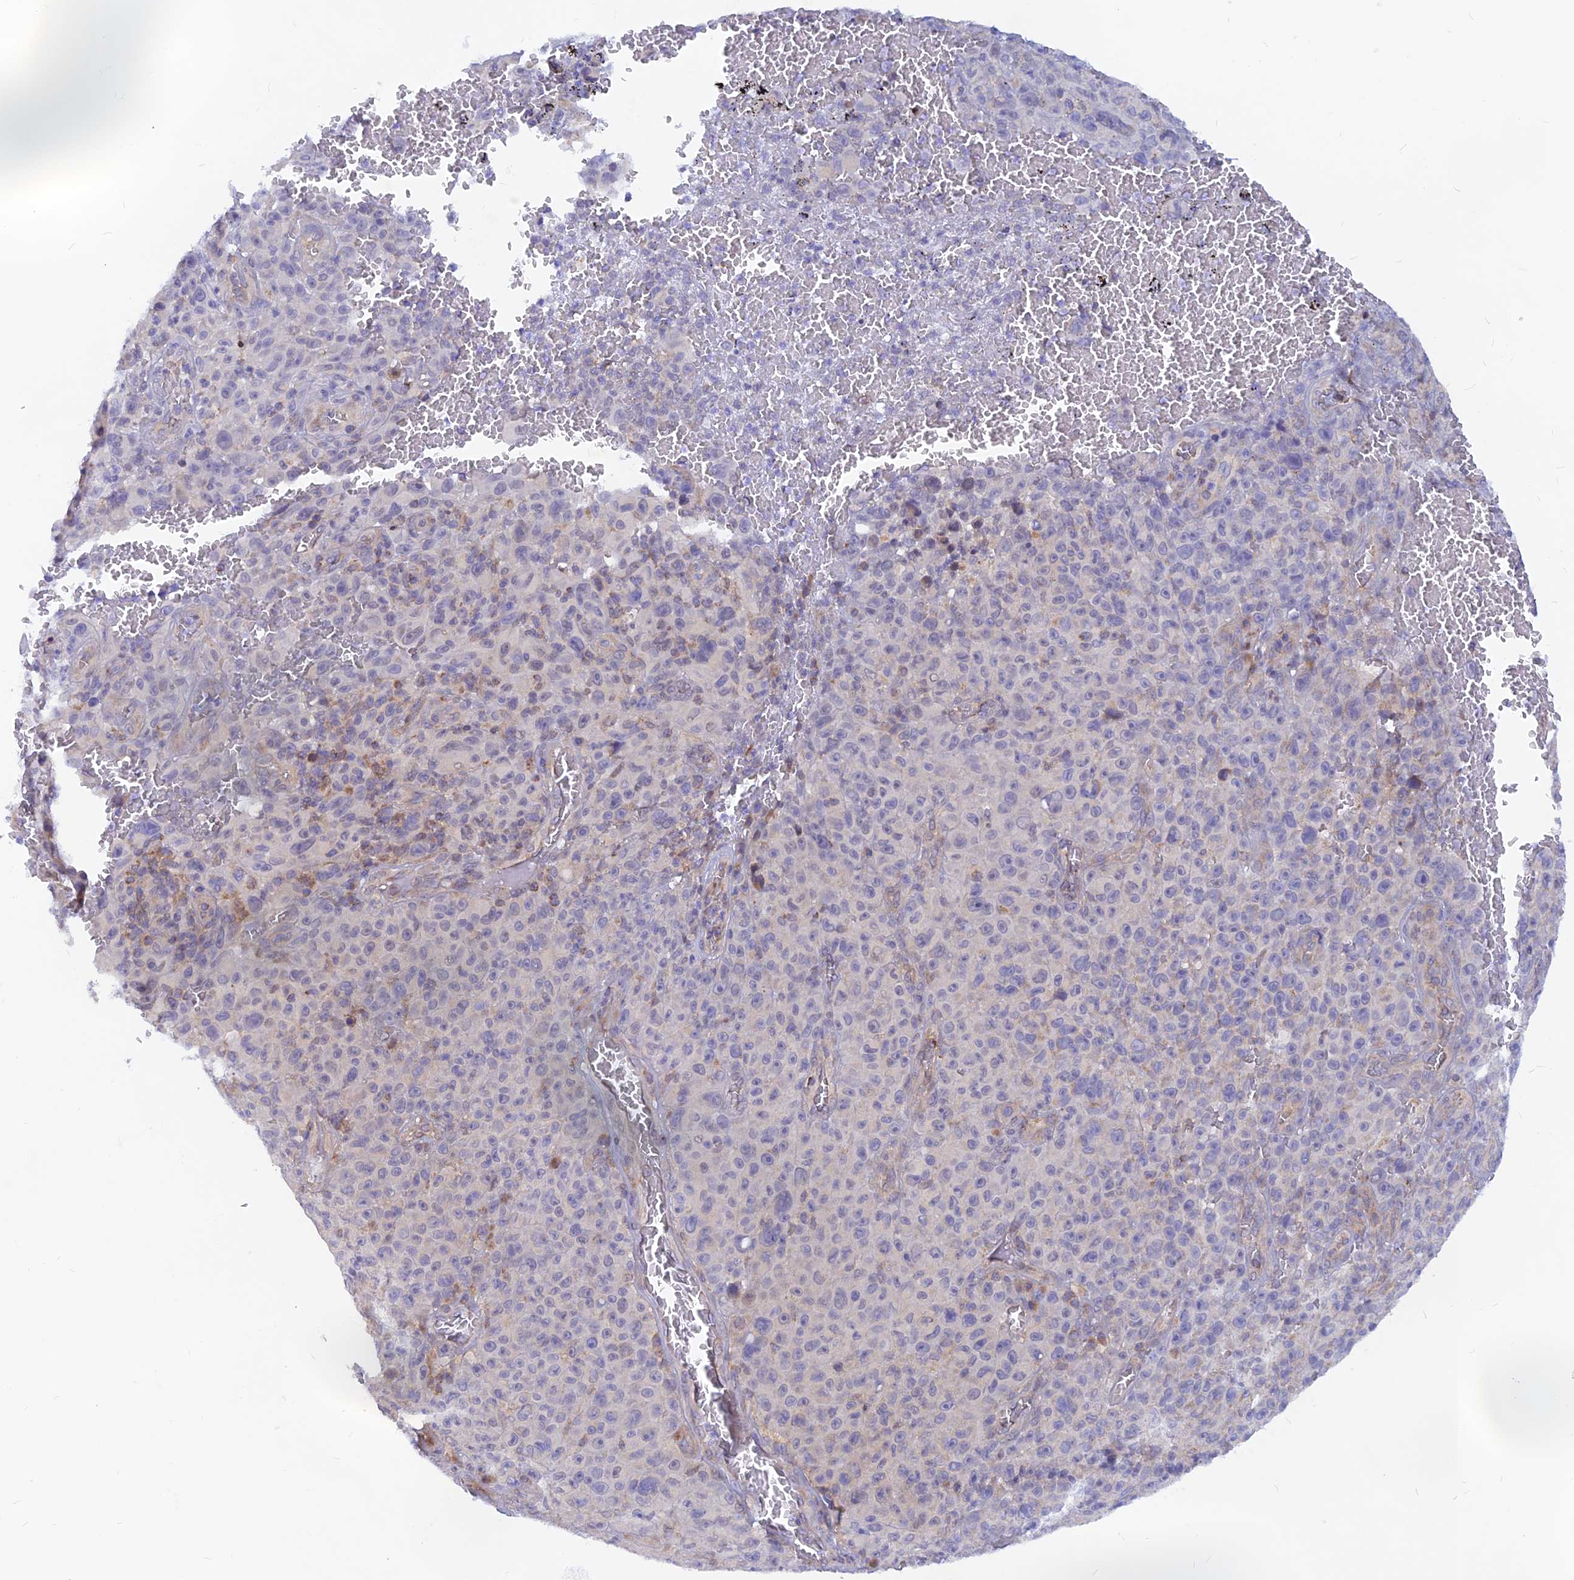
{"staining": {"intensity": "negative", "quantity": "none", "location": "none"}, "tissue": "melanoma", "cell_type": "Tumor cells", "image_type": "cancer", "snomed": [{"axis": "morphology", "description": "Malignant melanoma, NOS"}, {"axis": "topography", "description": "Skin"}], "caption": "Human malignant melanoma stained for a protein using immunohistochemistry displays no expression in tumor cells.", "gene": "DNAJC16", "patient": {"sex": "female", "age": 82}}